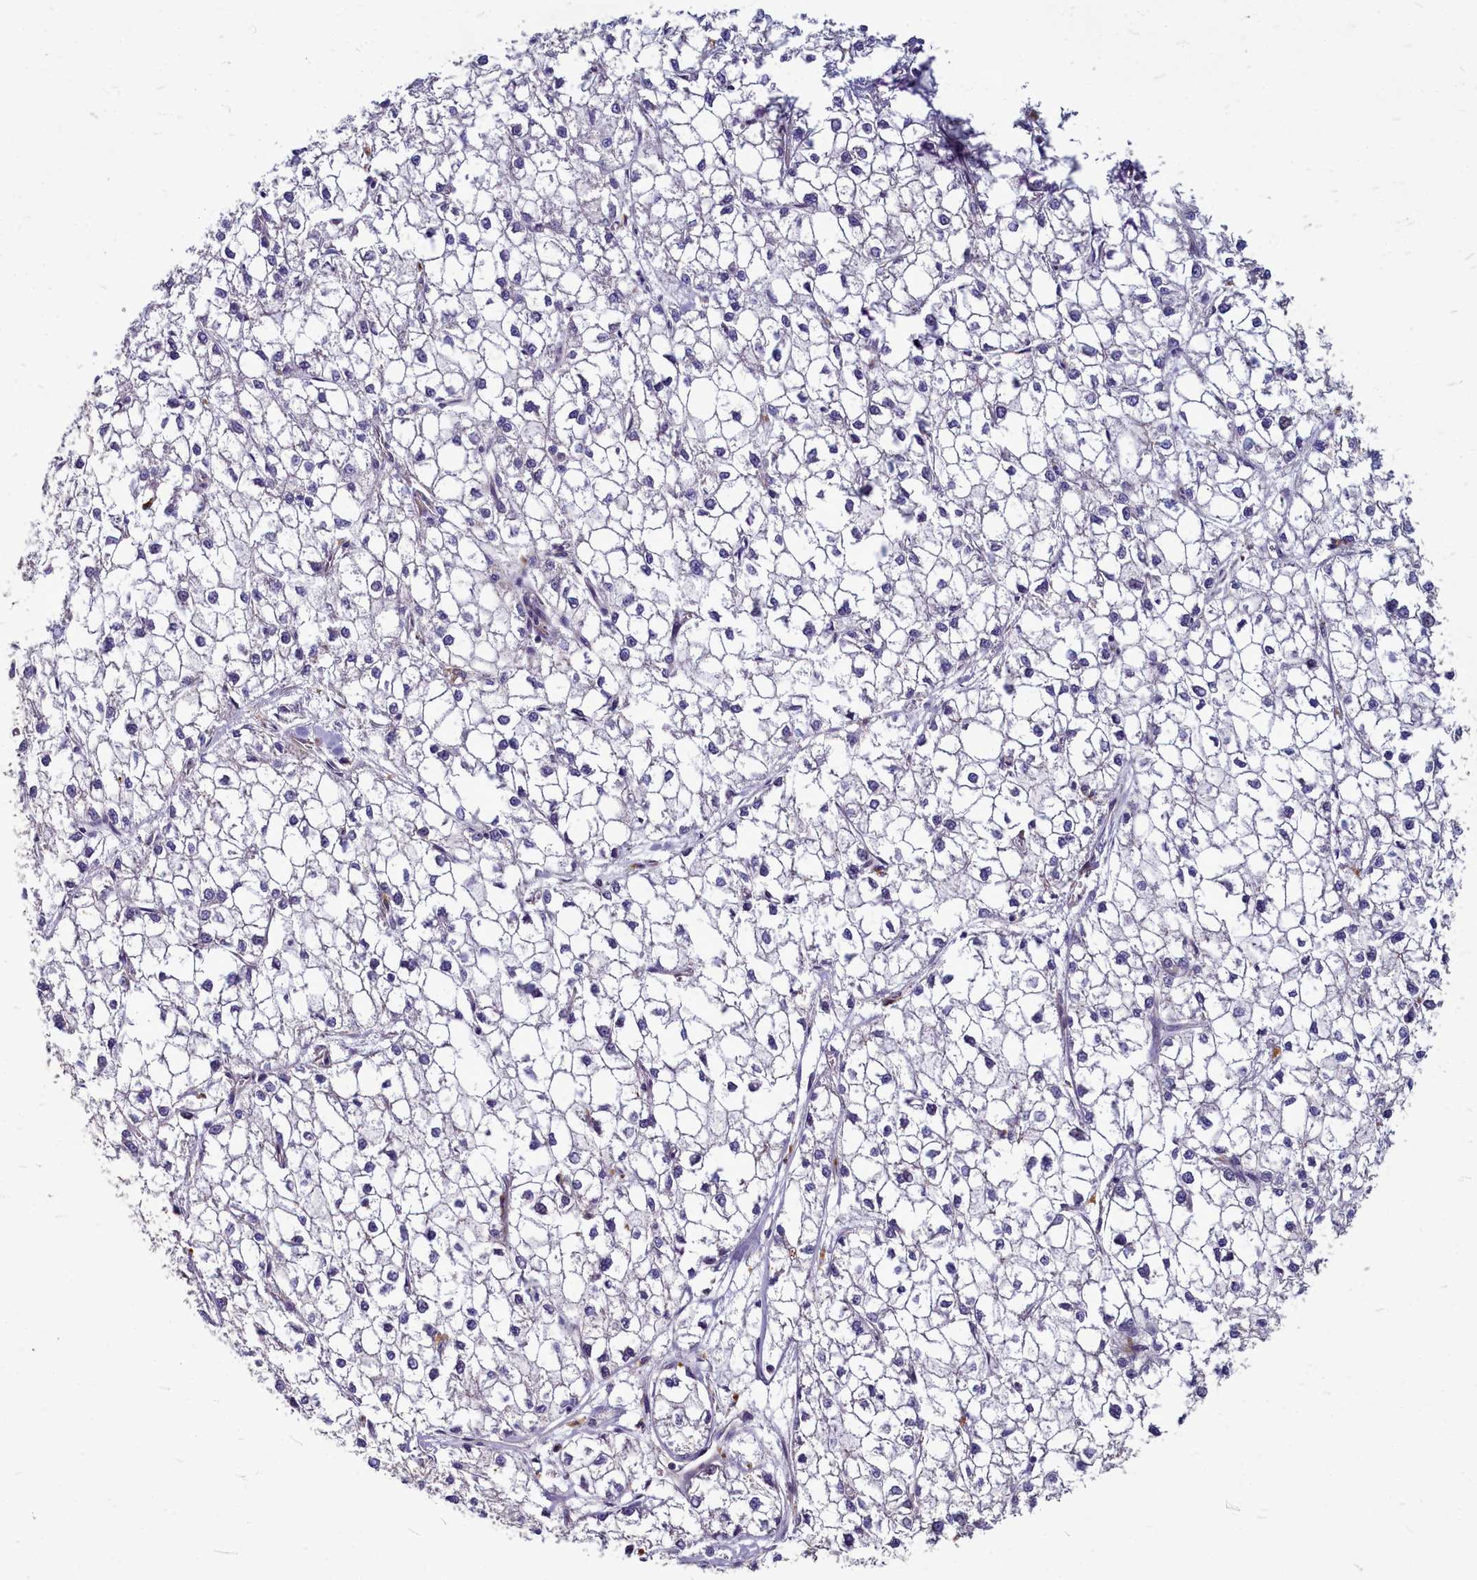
{"staining": {"intensity": "negative", "quantity": "none", "location": "none"}, "tissue": "liver cancer", "cell_type": "Tumor cells", "image_type": "cancer", "snomed": [{"axis": "morphology", "description": "Carcinoma, Hepatocellular, NOS"}, {"axis": "topography", "description": "Liver"}], "caption": "Tumor cells are negative for brown protein staining in liver cancer (hepatocellular carcinoma). (DAB (3,3'-diaminobenzidine) immunohistochemistry with hematoxylin counter stain).", "gene": "SMPD4", "patient": {"sex": "female", "age": 43}}